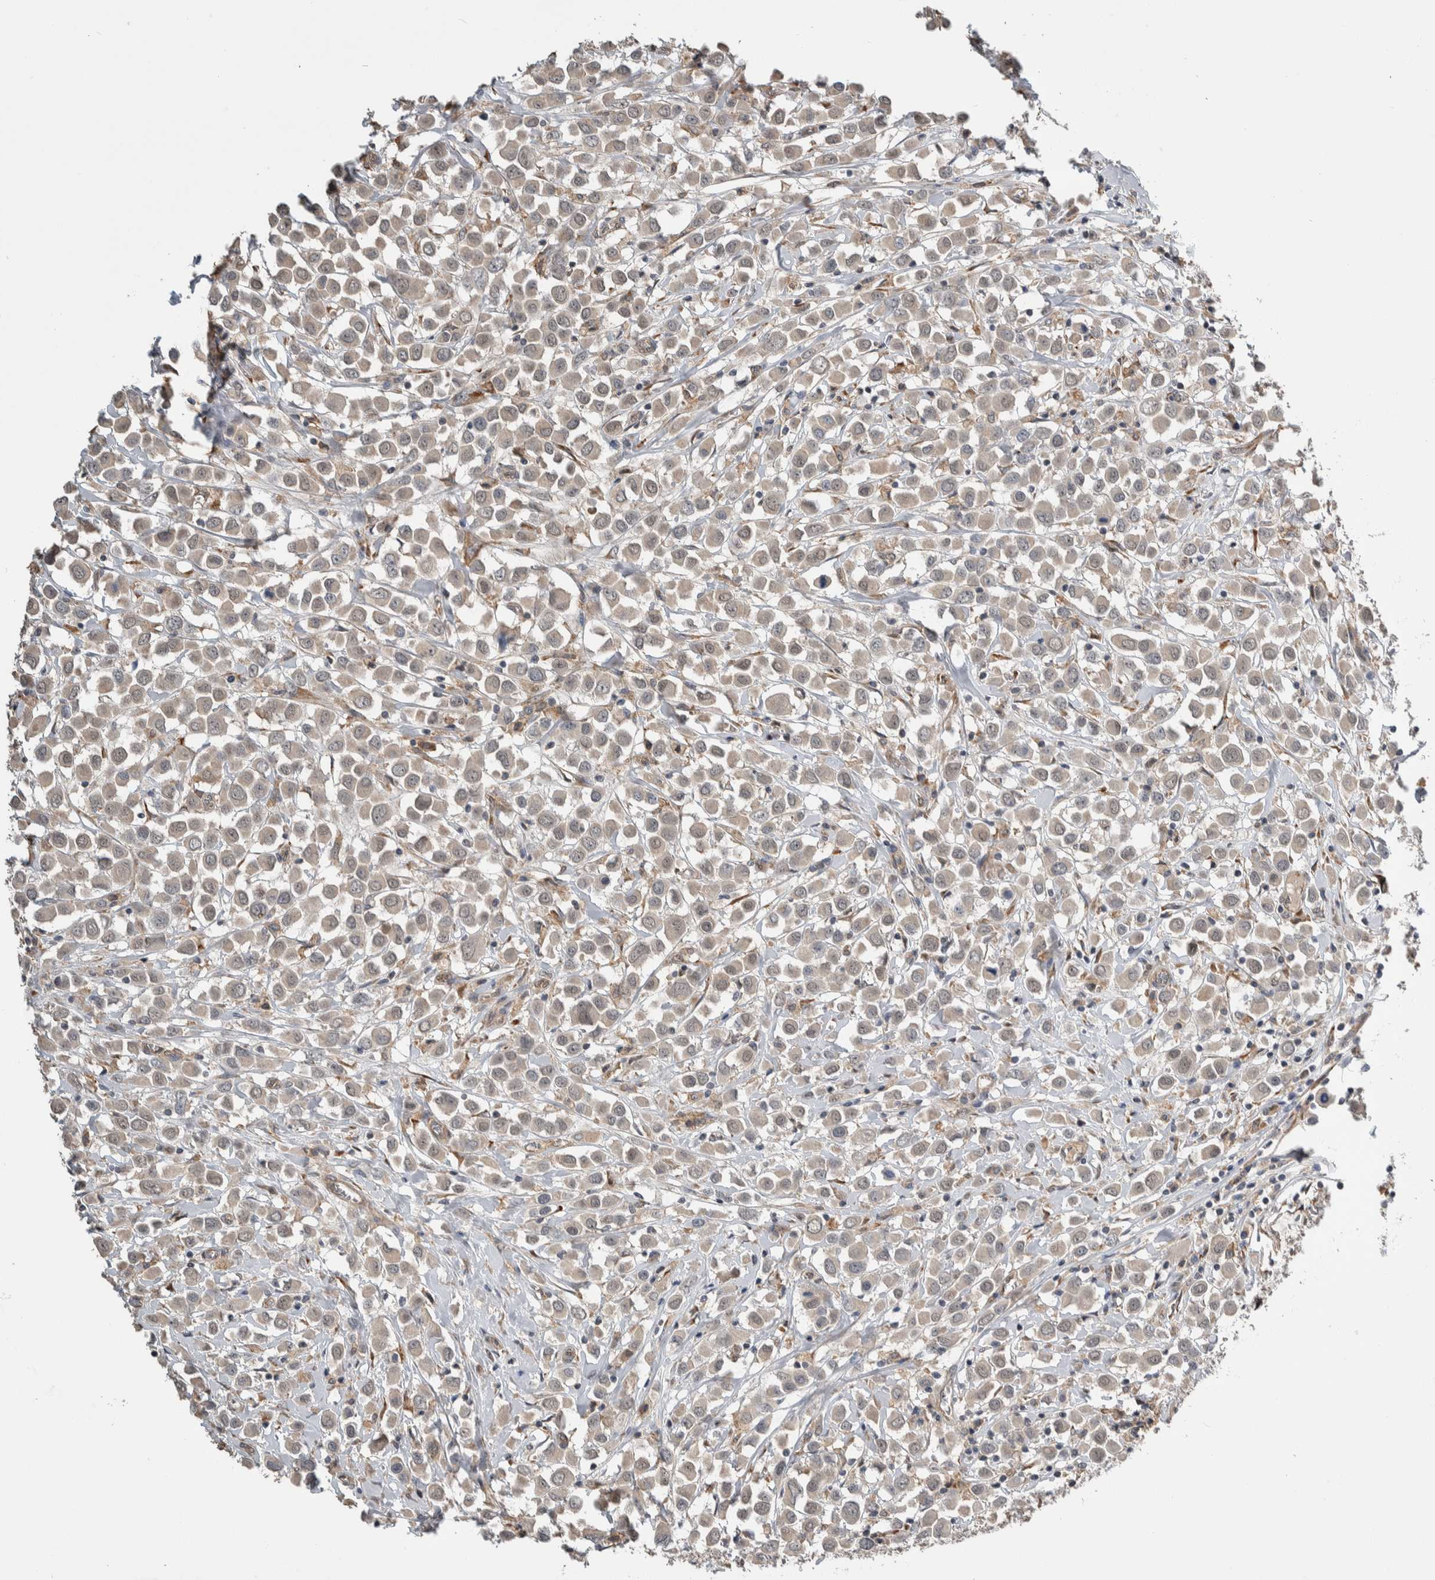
{"staining": {"intensity": "negative", "quantity": "none", "location": "none"}, "tissue": "breast cancer", "cell_type": "Tumor cells", "image_type": "cancer", "snomed": [{"axis": "morphology", "description": "Duct carcinoma"}, {"axis": "topography", "description": "Breast"}], "caption": "Immunohistochemistry (IHC) of human breast intraductal carcinoma shows no staining in tumor cells.", "gene": "PRDM4", "patient": {"sex": "female", "age": 61}}